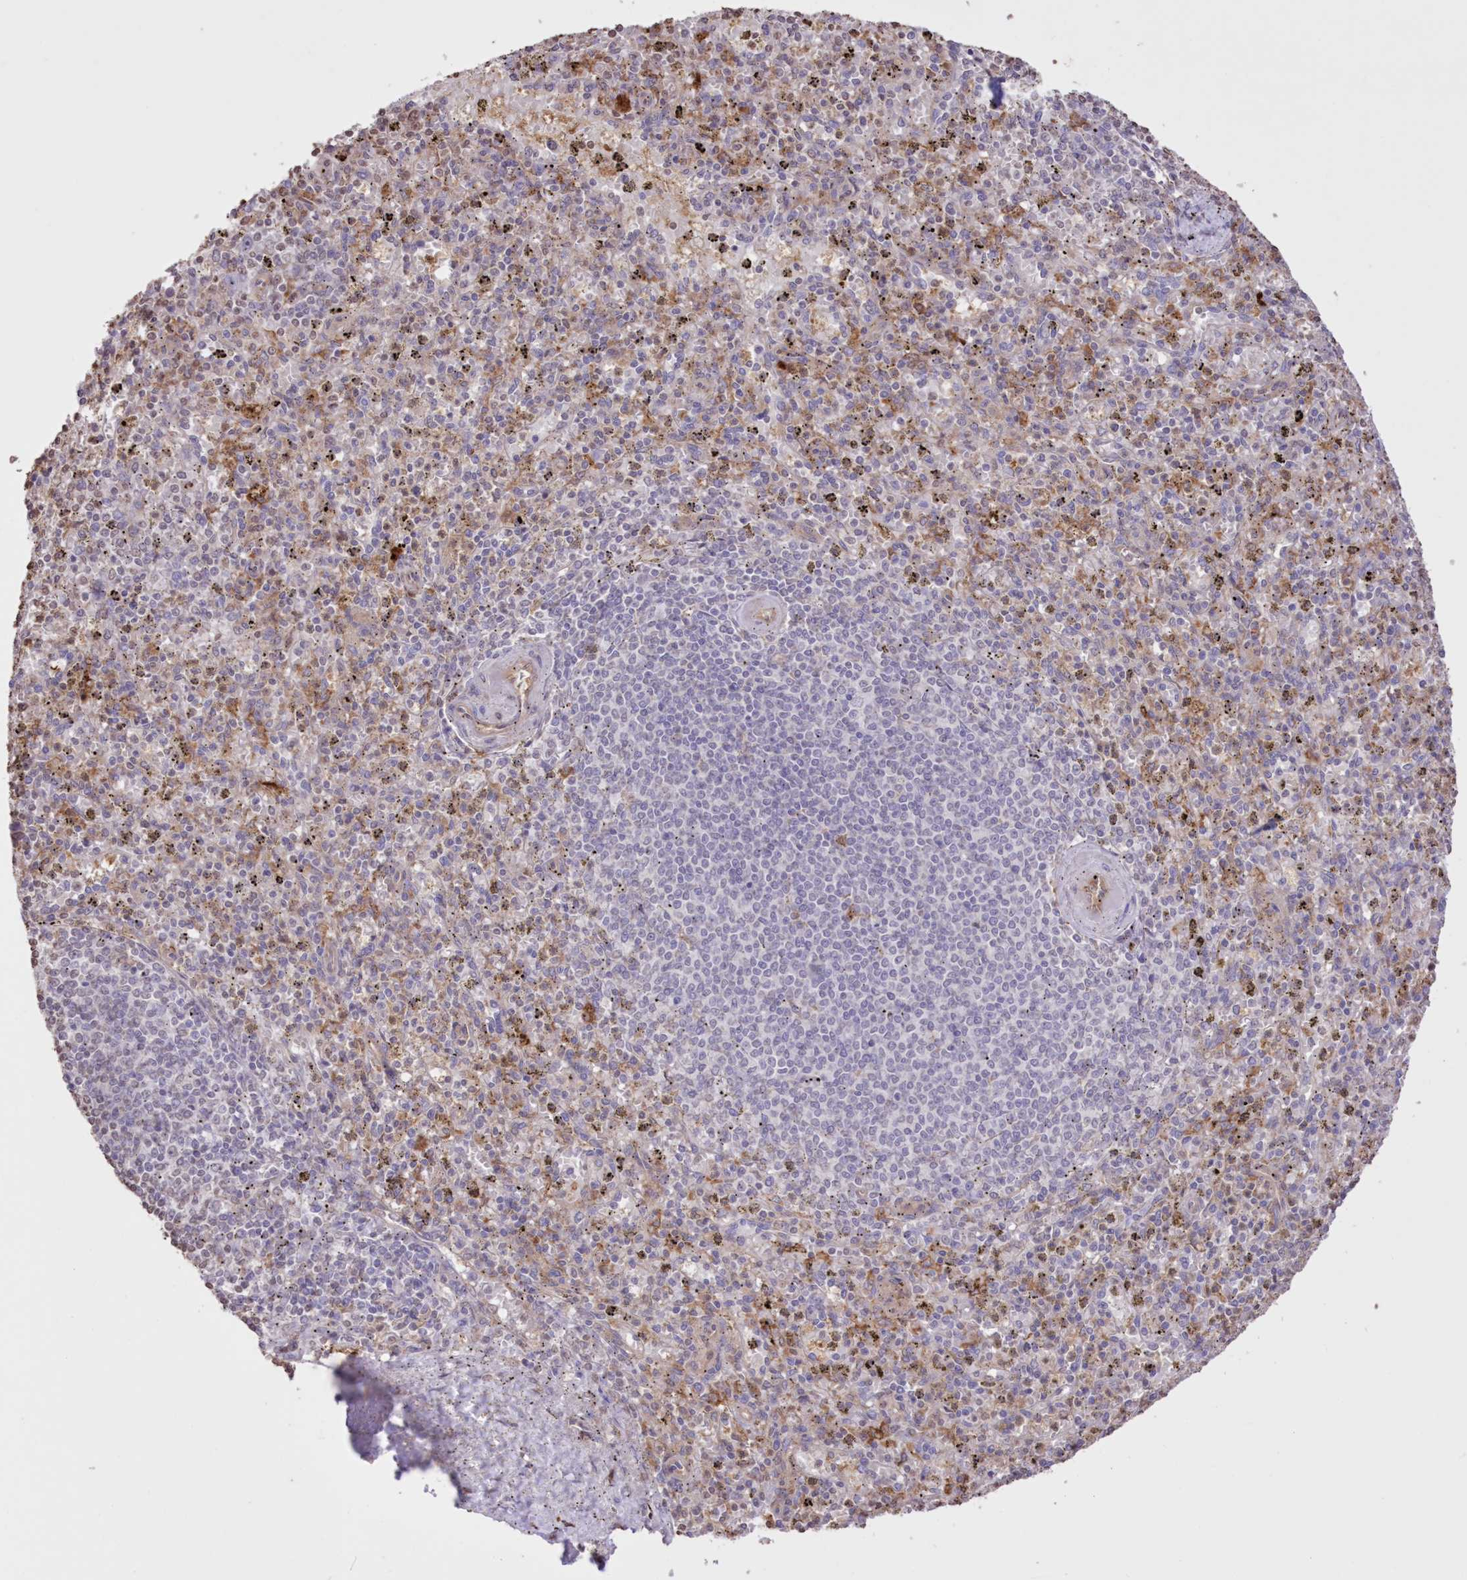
{"staining": {"intensity": "moderate", "quantity": "<25%", "location": "cytoplasmic/membranous"}, "tissue": "spleen", "cell_type": "Cells in red pulp", "image_type": "normal", "snomed": [{"axis": "morphology", "description": "Normal tissue, NOS"}, {"axis": "topography", "description": "Spleen"}], "caption": "Immunohistochemistry photomicrograph of normal spleen: human spleen stained using IHC shows low levels of moderate protein expression localized specifically in the cytoplasmic/membranous of cells in red pulp, appearing as a cytoplasmic/membranous brown color.", "gene": "FCHO2", "patient": {"sex": "male", "age": 72}}